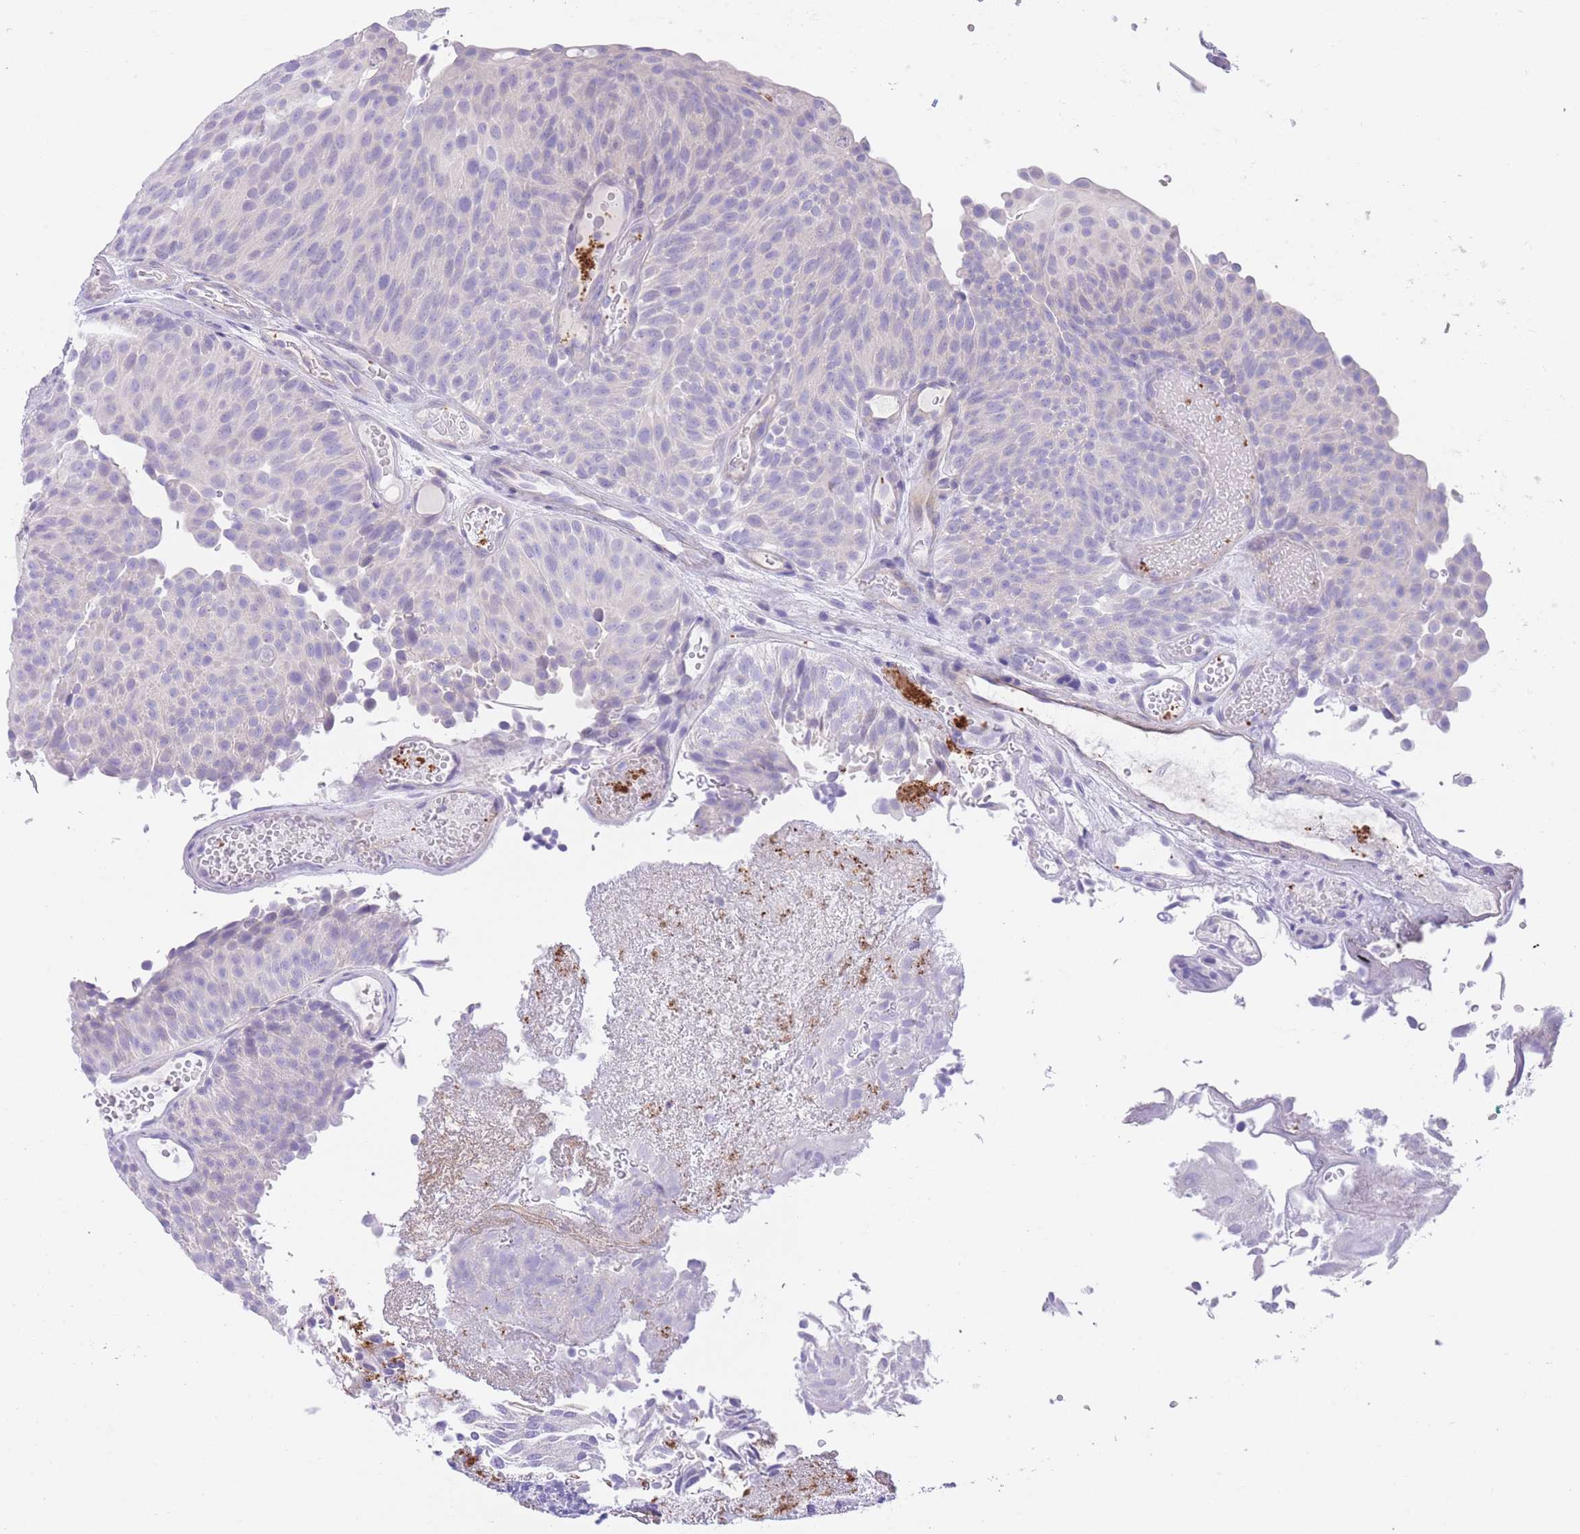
{"staining": {"intensity": "negative", "quantity": "none", "location": "none"}, "tissue": "urothelial cancer", "cell_type": "Tumor cells", "image_type": "cancer", "snomed": [{"axis": "morphology", "description": "Urothelial carcinoma, Low grade"}, {"axis": "topography", "description": "Urinary bladder"}], "caption": "Tumor cells show no significant positivity in urothelial cancer.", "gene": "LDB3", "patient": {"sex": "male", "age": 78}}